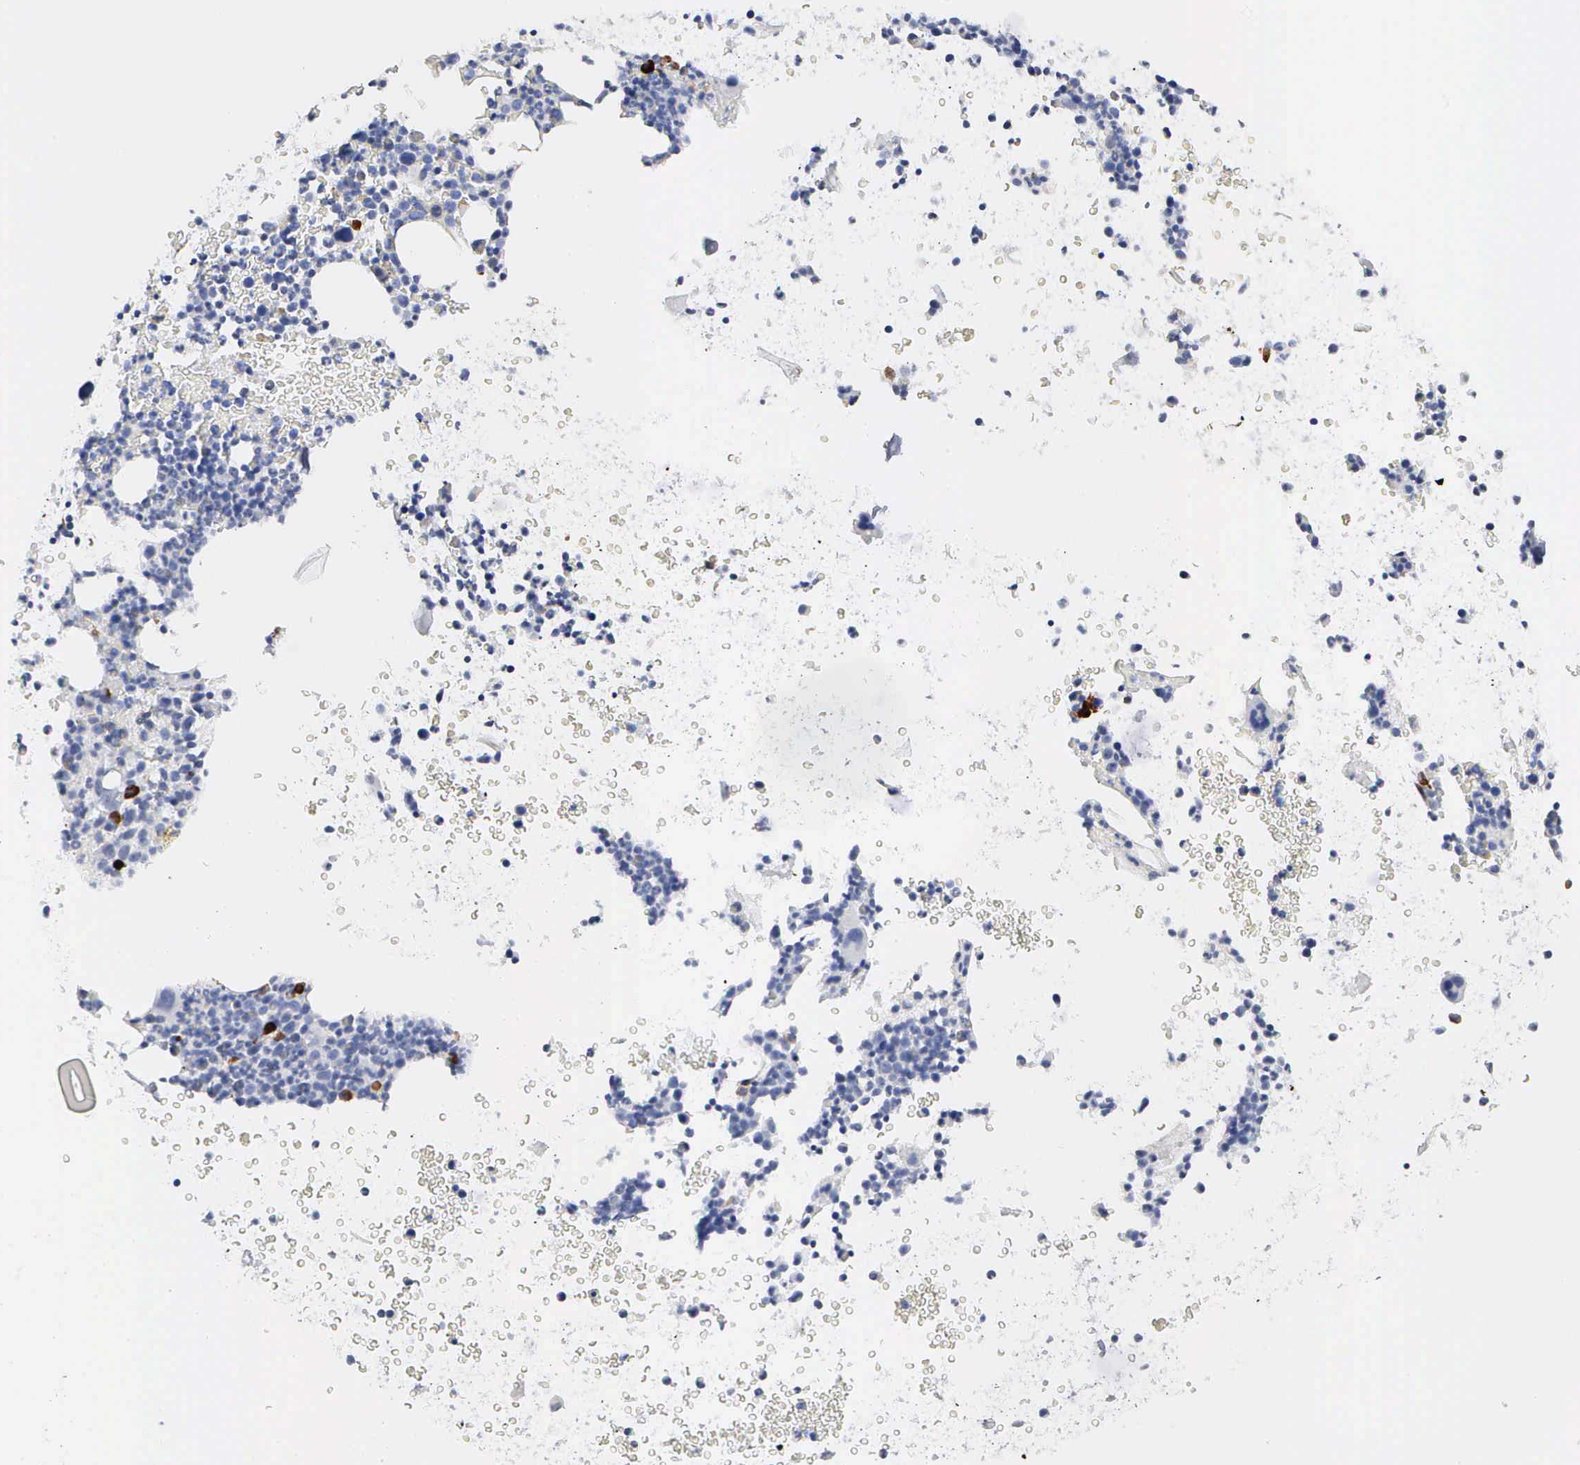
{"staining": {"intensity": "moderate", "quantity": "<25%", "location": "cytoplasmic/membranous"}, "tissue": "bone marrow", "cell_type": "Hematopoietic cells", "image_type": "normal", "snomed": [{"axis": "morphology", "description": "Normal tissue, NOS"}, {"axis": "topography", "description": "Bone marrow"}], "caption": "DAB immunohistochemical staining of unremarkable human bone marrow shows moderate cytoplasmic/membranous protein expression in approximately <25% of hematopoietic cells.", "gene": "ASPHD2", "patient": {"sex": "female", "age": 52}}